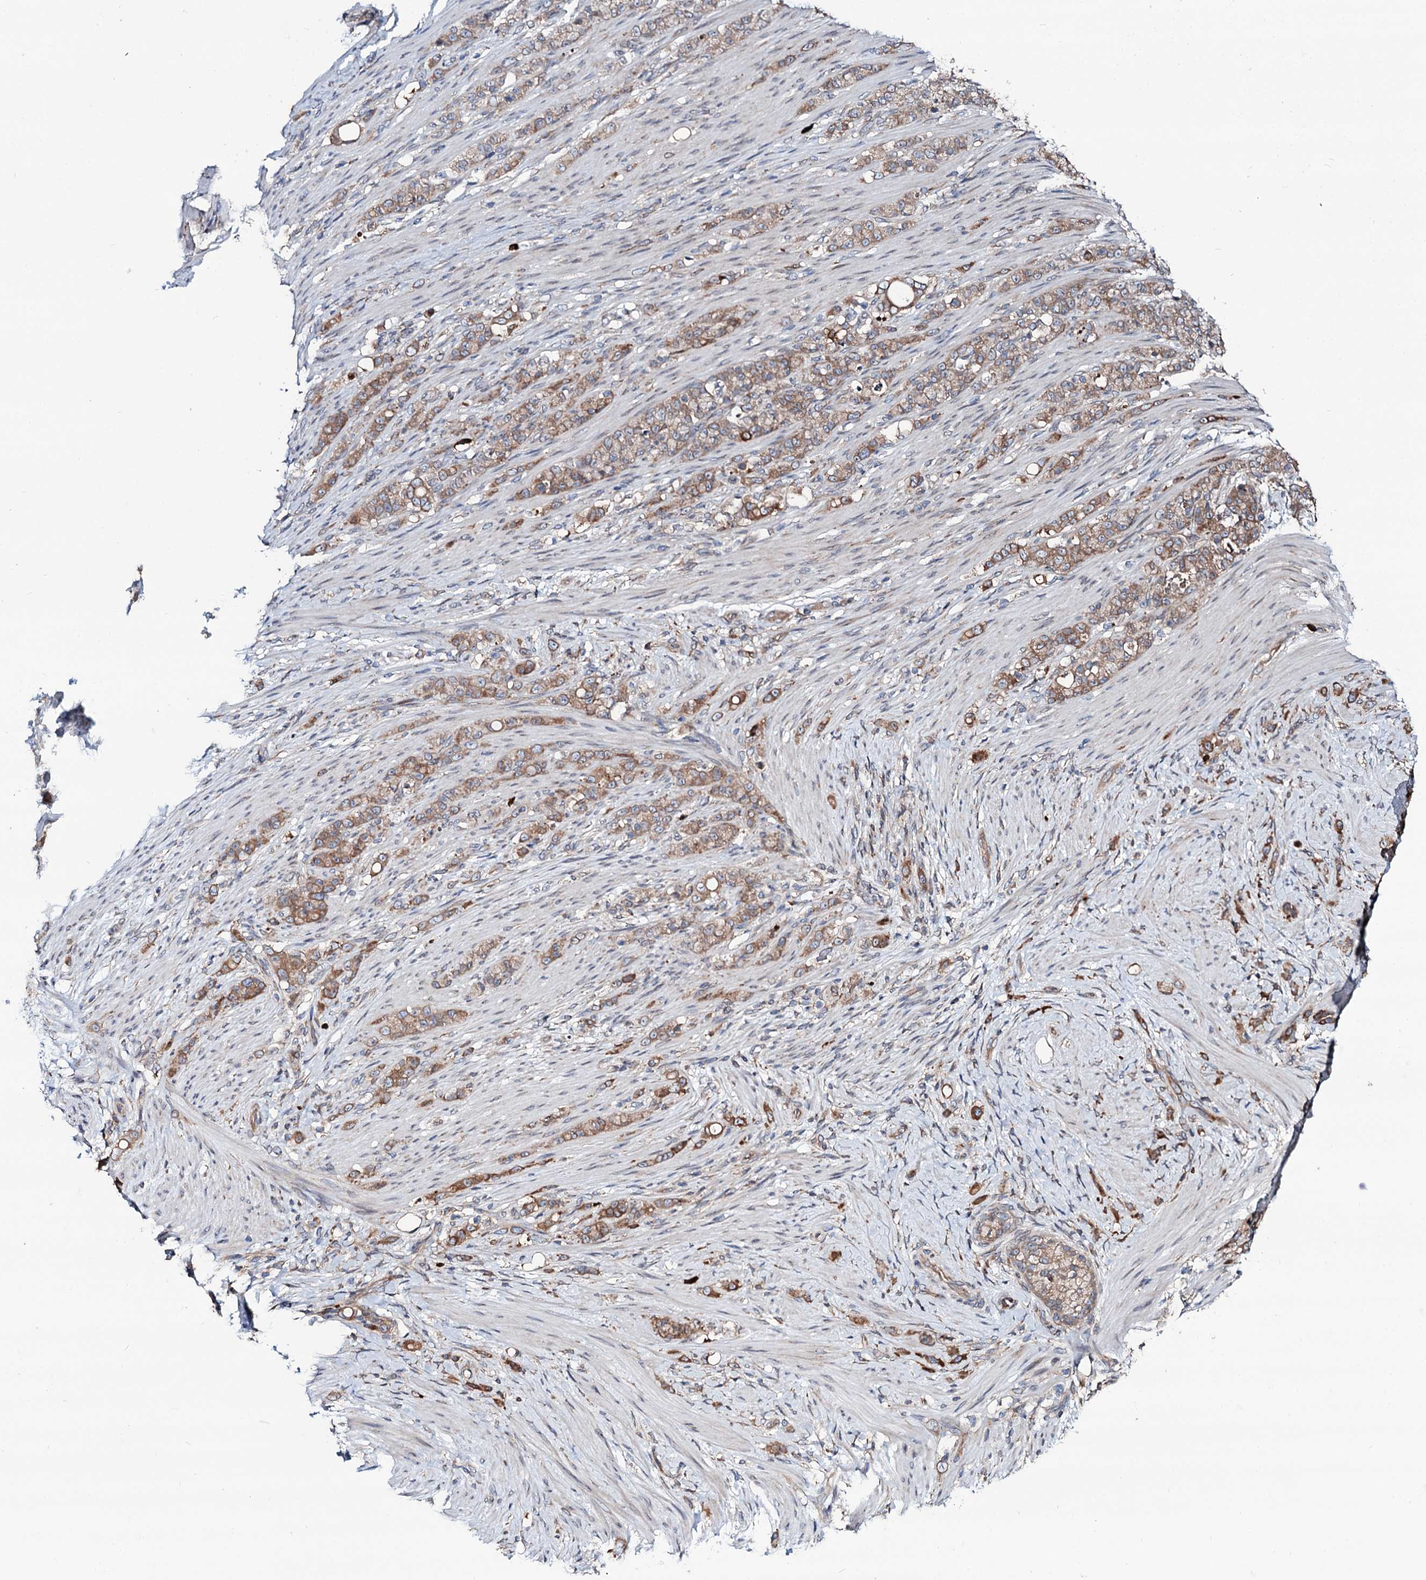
{"staining": {"intensity": "moderate", "quantity": ">75%", "location": "cytoplasmic/membranous"}, "tissue": "stomach cancer", "cell_type": "Tumor cells", "image_type": "cancer", "snomed": [{"axis": "morphology", "description": "Adenocarcinoma, NOS"}, {"axis": "topography", "description": "Stomach"}], "caption": "Stomach cancer stained for a protein (brown) exhibits moderate cytoplasmic/membranous positive positivity in about >75% of tumor cells.", "gene": "PTDSS2", "patient": {"sex": "female", "age": 79}}